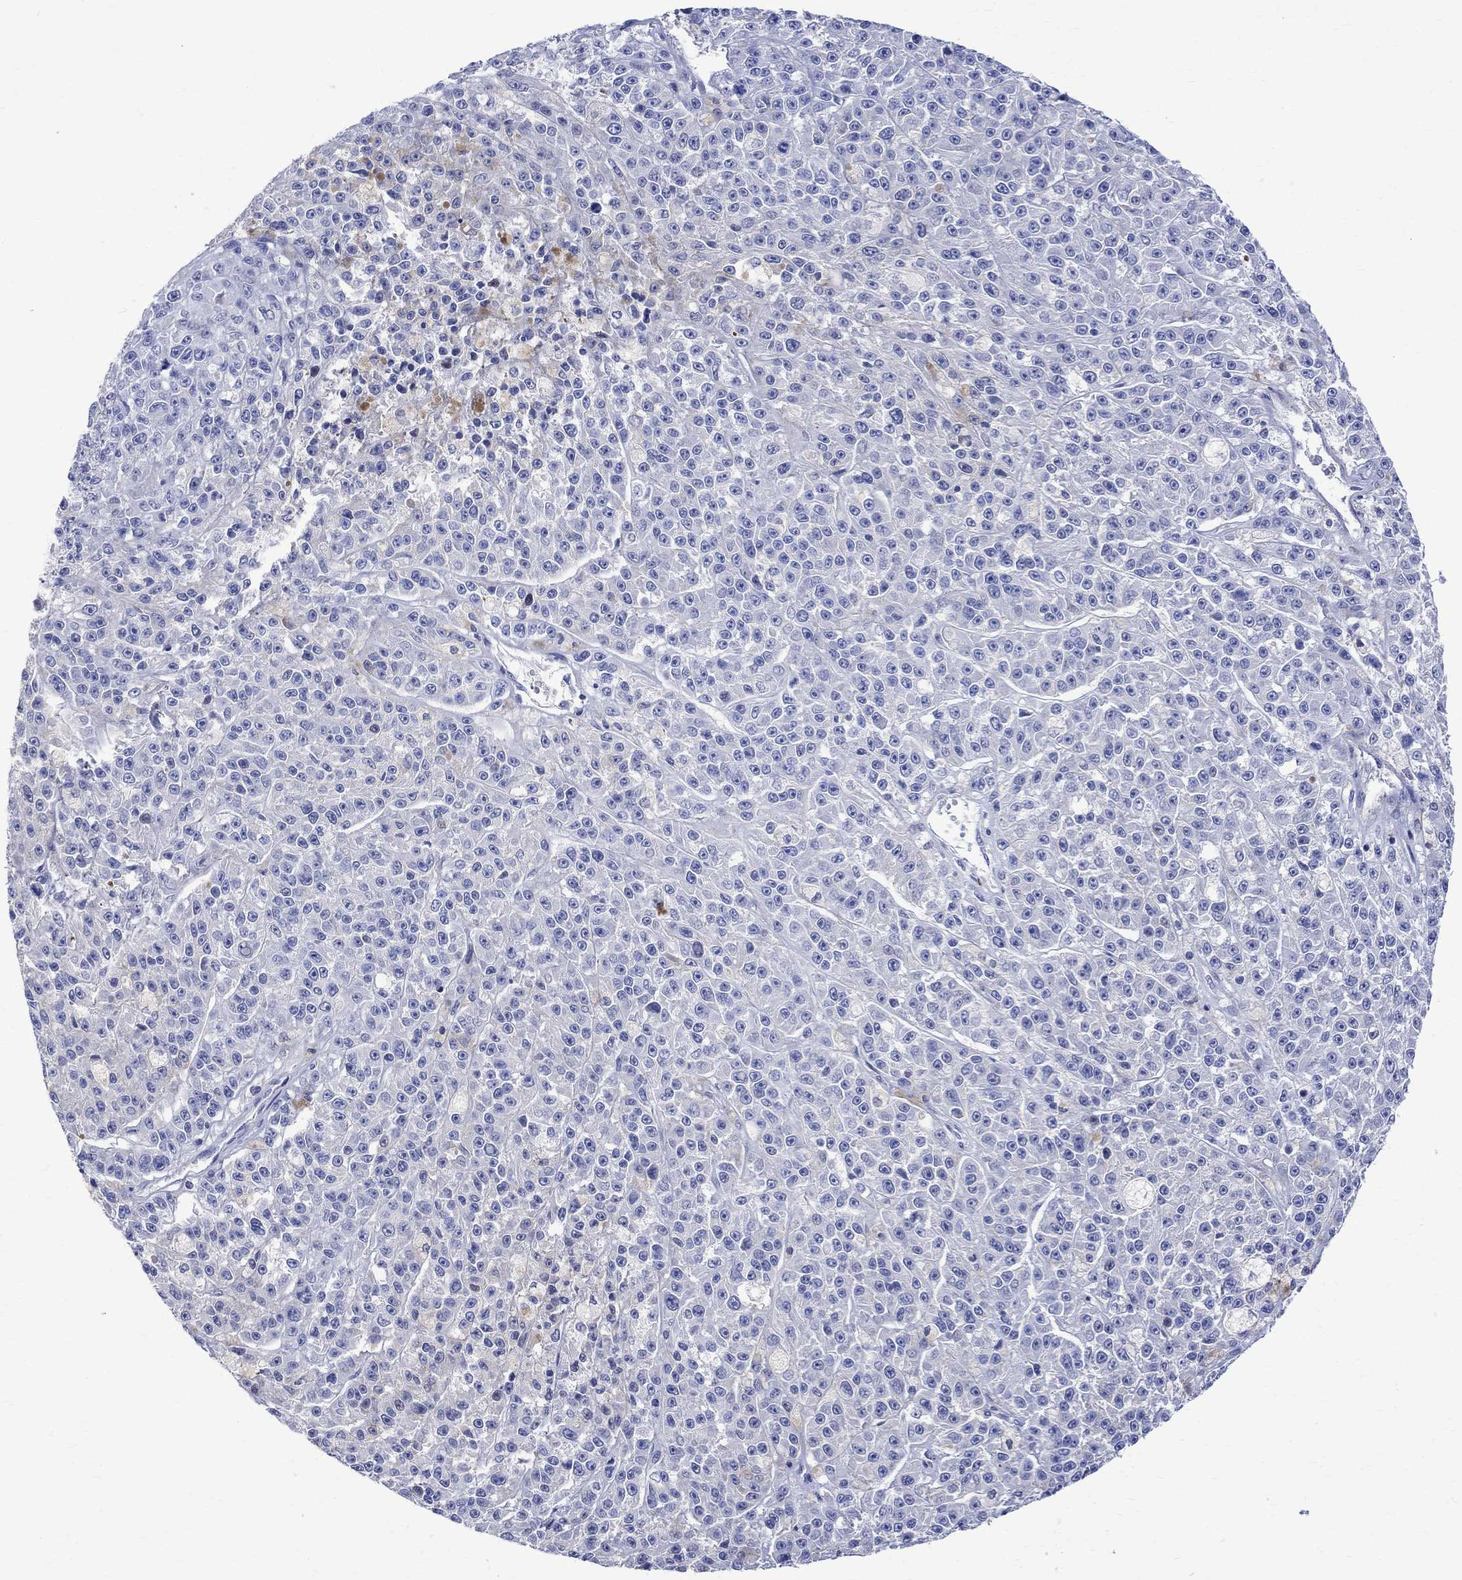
{"staining": {"intensity": "negative", "quantity": "none", "location": "none"}, "tissue": "melanoma", "cell_type": "Tumor cells", "image_type": "cancer", "snomed": [{"axis": "morphology", "description": "Malignant melanoma, NOS"}, {"axis": "topography", "description": "Skin"}], "caption": "Immunohistochemistry photomicrograph of neoplastic tissue: melanoma stained with DAB (3,3'-diaminobenzidine) shows no significant protein staining in tumor cells.", "gene": "PARVB", "patient": {"sex": "female", "age": 58}}